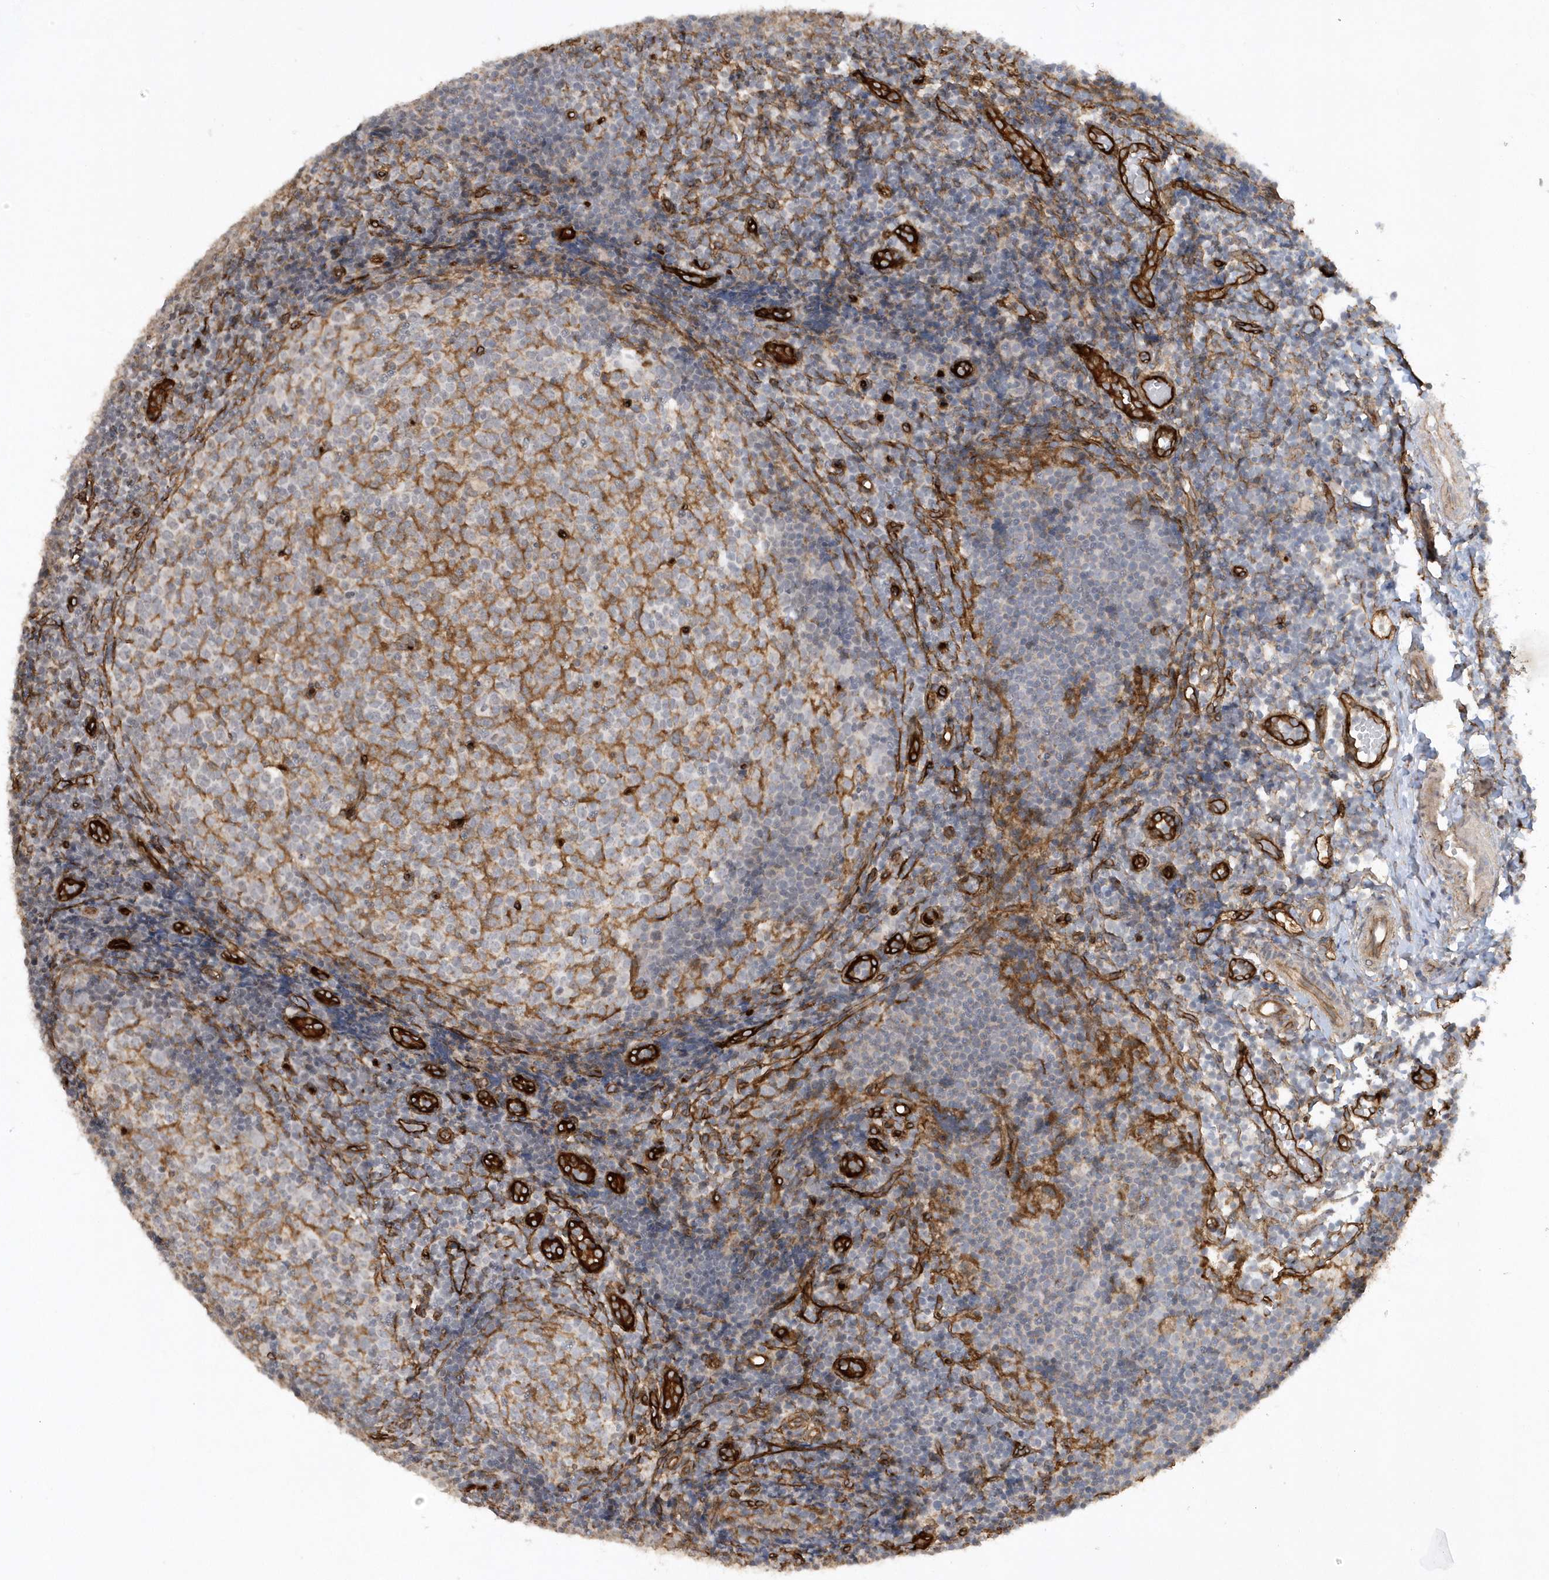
{"staining": {"intensity": "moderate", "quantity": "<25%", "location": "cytoplasmic/membranous"}, "tissue": "tonsil", "cell_type": "Germinal center cells", "image_type": "normal", "snomed": [{"axis": "morphology", "description": "Normal tissue, NOS"}, {"axis": "topography", "description": "Tonsil"}], "caption": "Immunohistochemical staining of normal human tonsil displays <25% levels of moderate cytoplasmic/membranous protein expression in approximately <25% of germinal center cells.", "gene": "RAI14", "patient": {"sex": "female", "age": 19}}